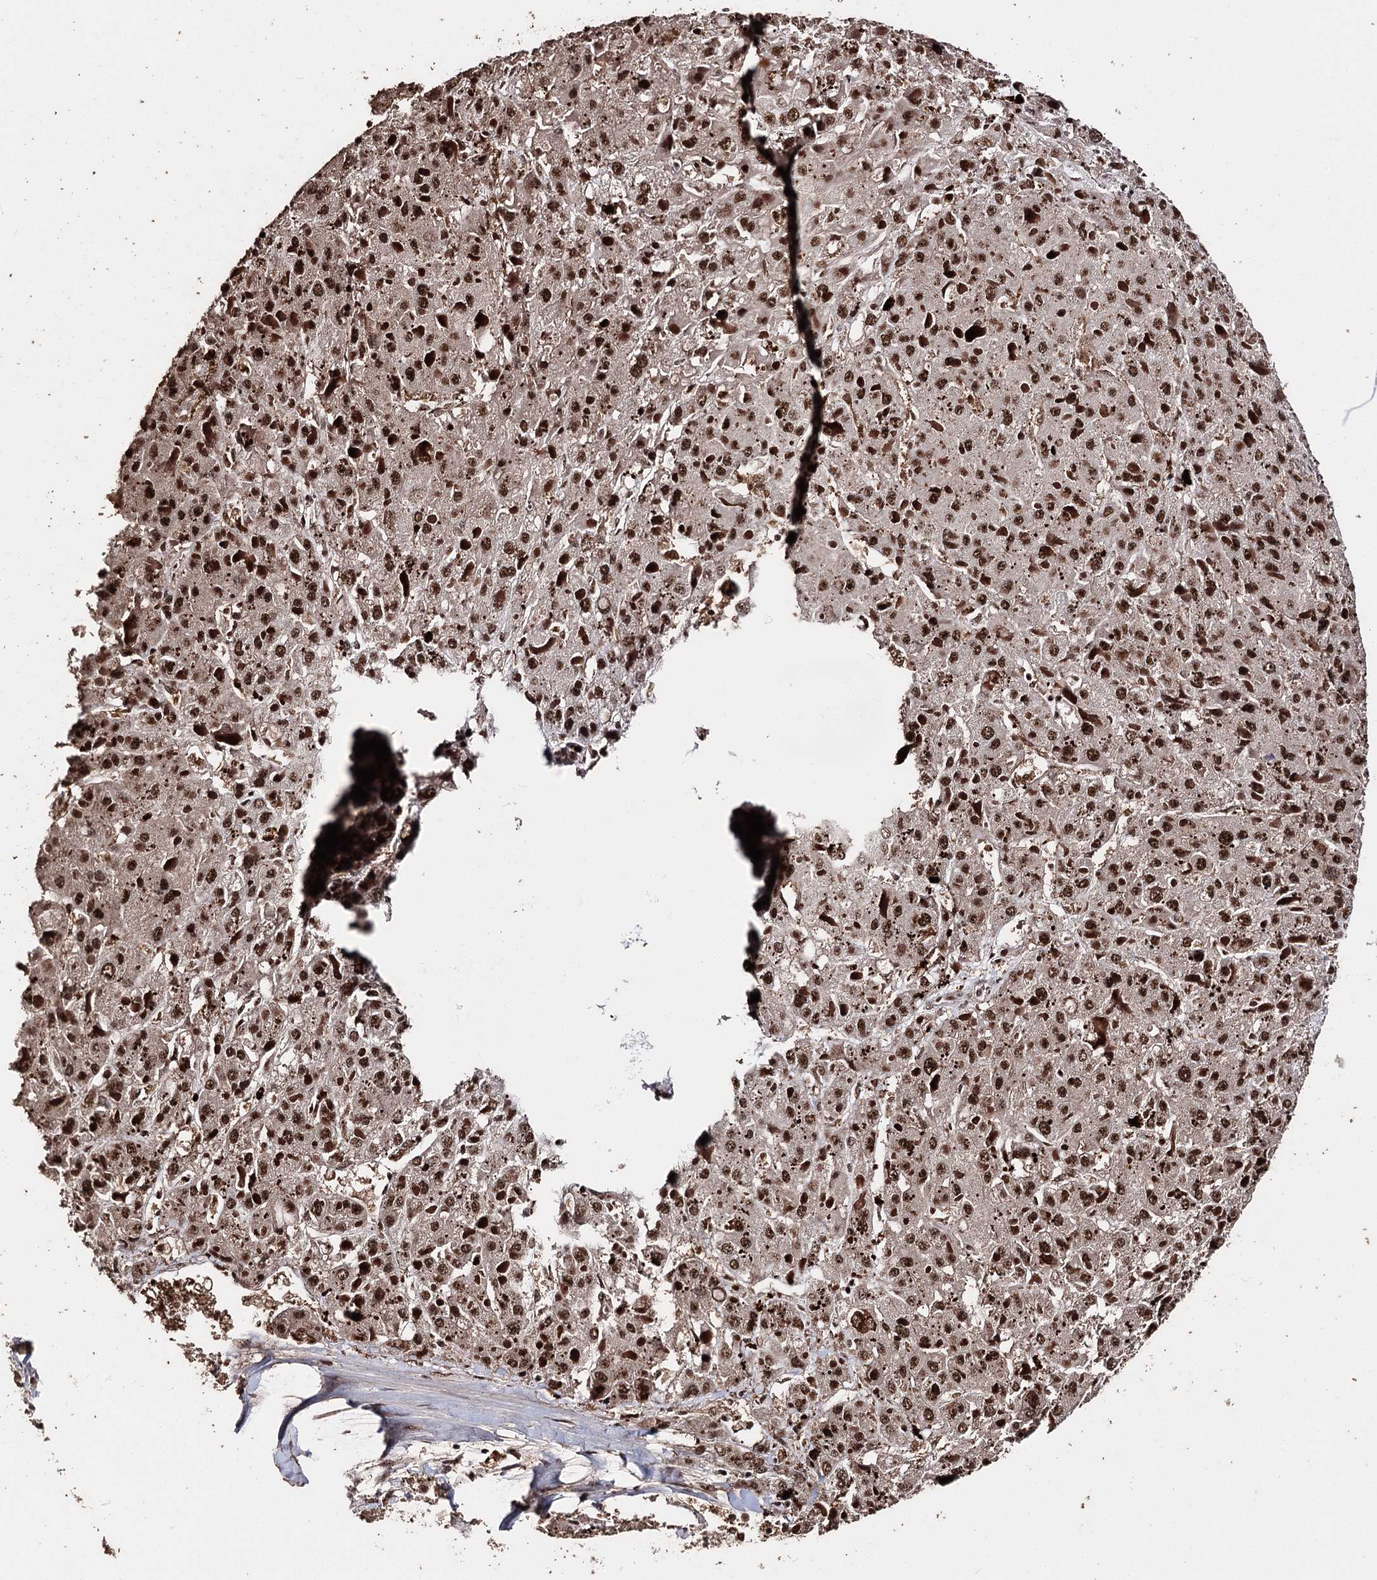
{"staining": {"intensity": "strong", "quantity": ">75%", "location": "nuclear"}, "tissue": "liver cancer", "cell_type": "Tumor cells", "image_type": "cancer", "snomed": [{"axis": "morphology", "description": "Carcinoma, Hepatocellular, NOS"}, {"axis": "topography", "description": "Liver"}], "caption": "An immunohistochemistry (IHC) photomicrograph of neoplastic tissue is shown. Protein staining in brown labels strong nuclear positivity in liver cancer (hepatocellular carcinoma) within tumor cells.", "gene": "U2SURP", "patient": {"sex": "female", "age": 73}}